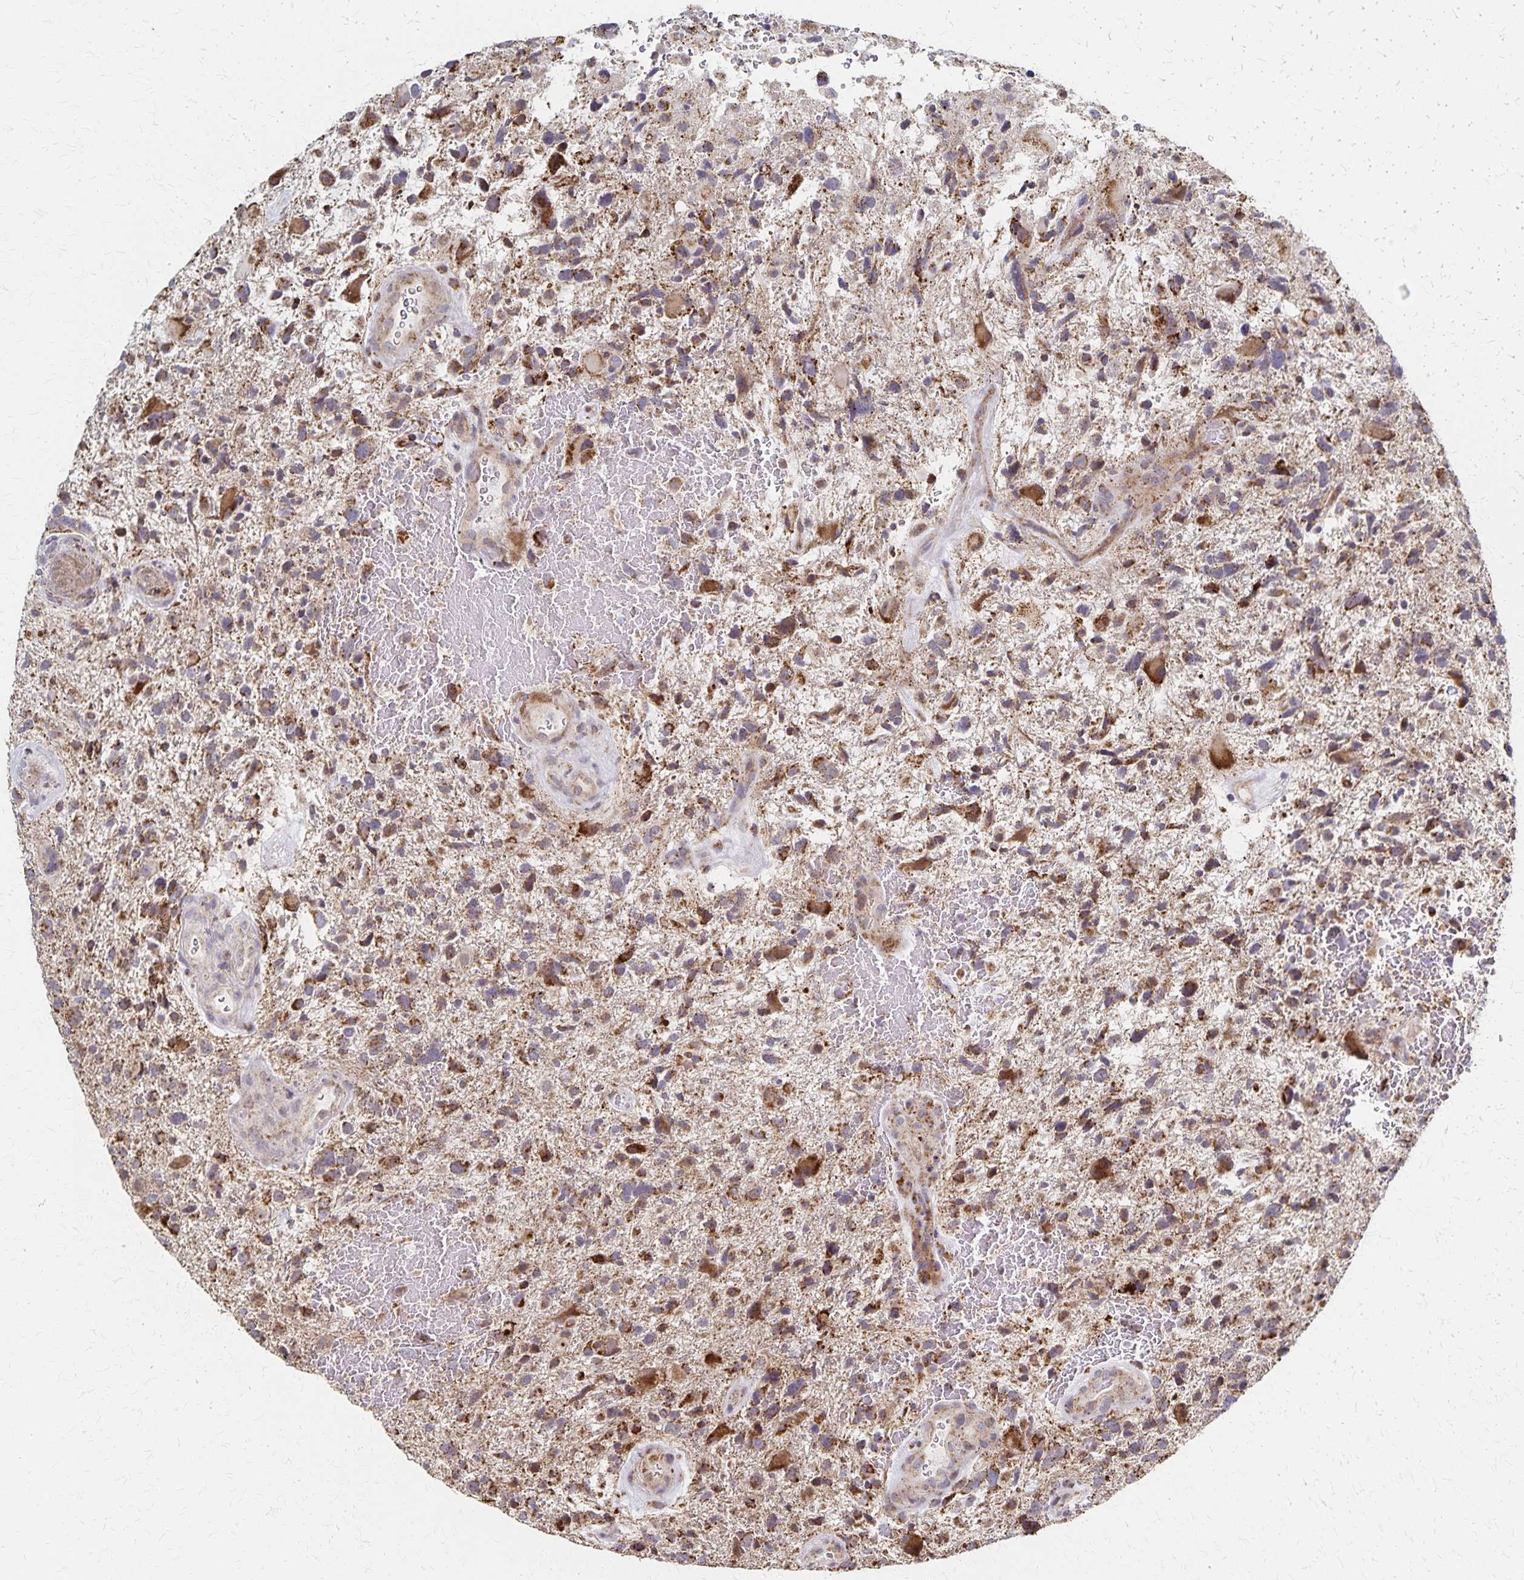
{"staining": {"intensity": "moderate", "quantity": ">75%", "location": "cytoplasmic/membranous"}, "tissue": "glioma", "cell_type": "Tumor cells", "image_type": "cancer", "snomed": [{"axis": "morphology", "description": "Glioma, malignant, High grade"}, {"axis": "topography", "description": "Brain"}], "caption": "Glioma tissue exhibits moderate cytoplasmic/membranous expression in about >75% of tumor cells", "gene": "DYRK4", "patient": {"sex": "female", "age": 71}}